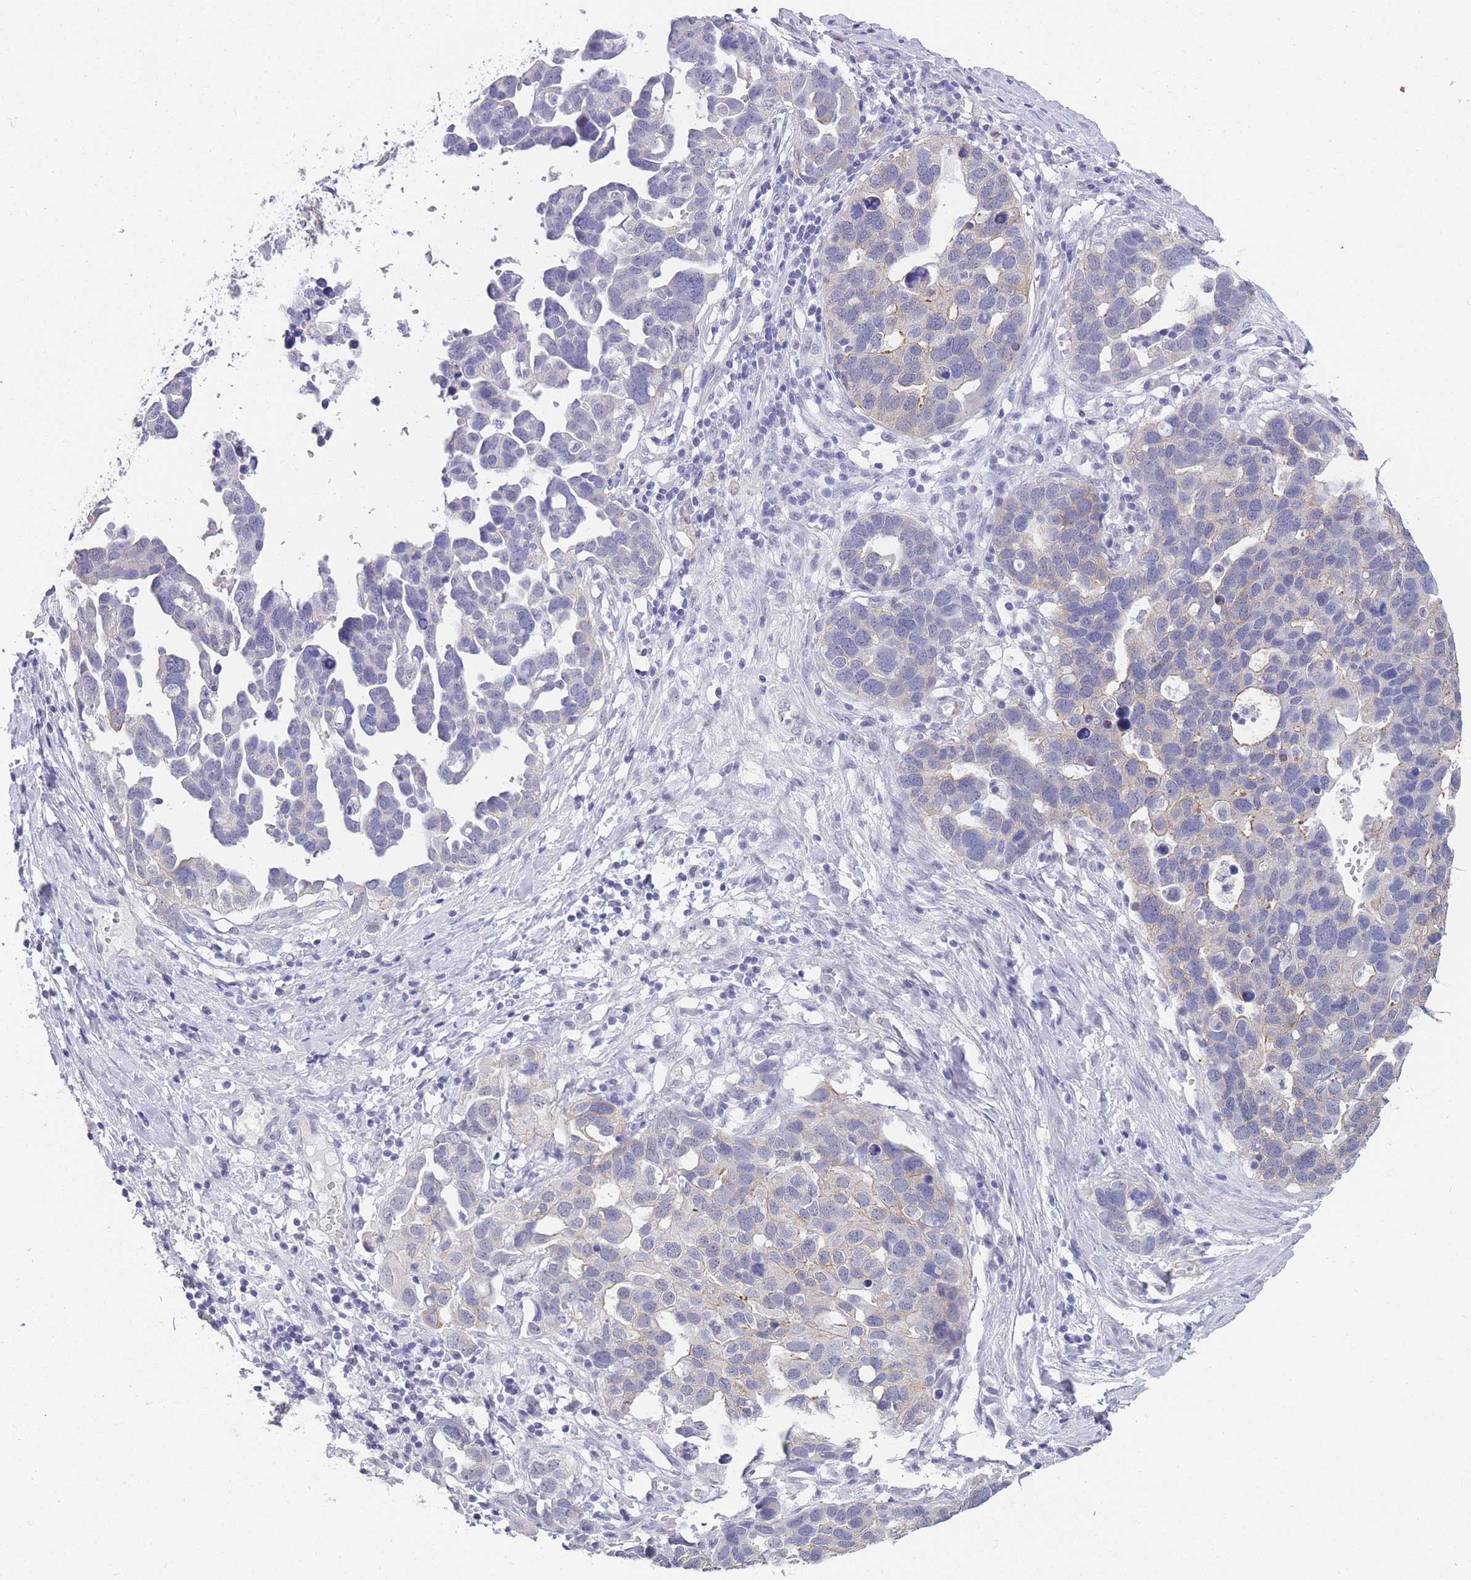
{"staining": {"intensity": "negative", "quantity": "none", "location": "none"}, "tissue": "ovarian cancer", "cell_type": "Tumor cells", "image_type": "cancer", "snomed": [{"axis": "morphology", "description": "Cystadenocarcinoma, serous, NOS"}, {"axis": "topography", "description": "Ovary"}], "caption": "DAB immunohistochemical staining of ovarian cancer exhibits no significant expression in tumor cells. The staining was performed using DAB (3,3'-diaminobenzidine) to visualize the protein expression in brown, while the nuclei were stained in blue with hematoxylin (Magnification: 20x).", "gene": "FRAT2", "patient": {"sex": "female", "age": 54}}